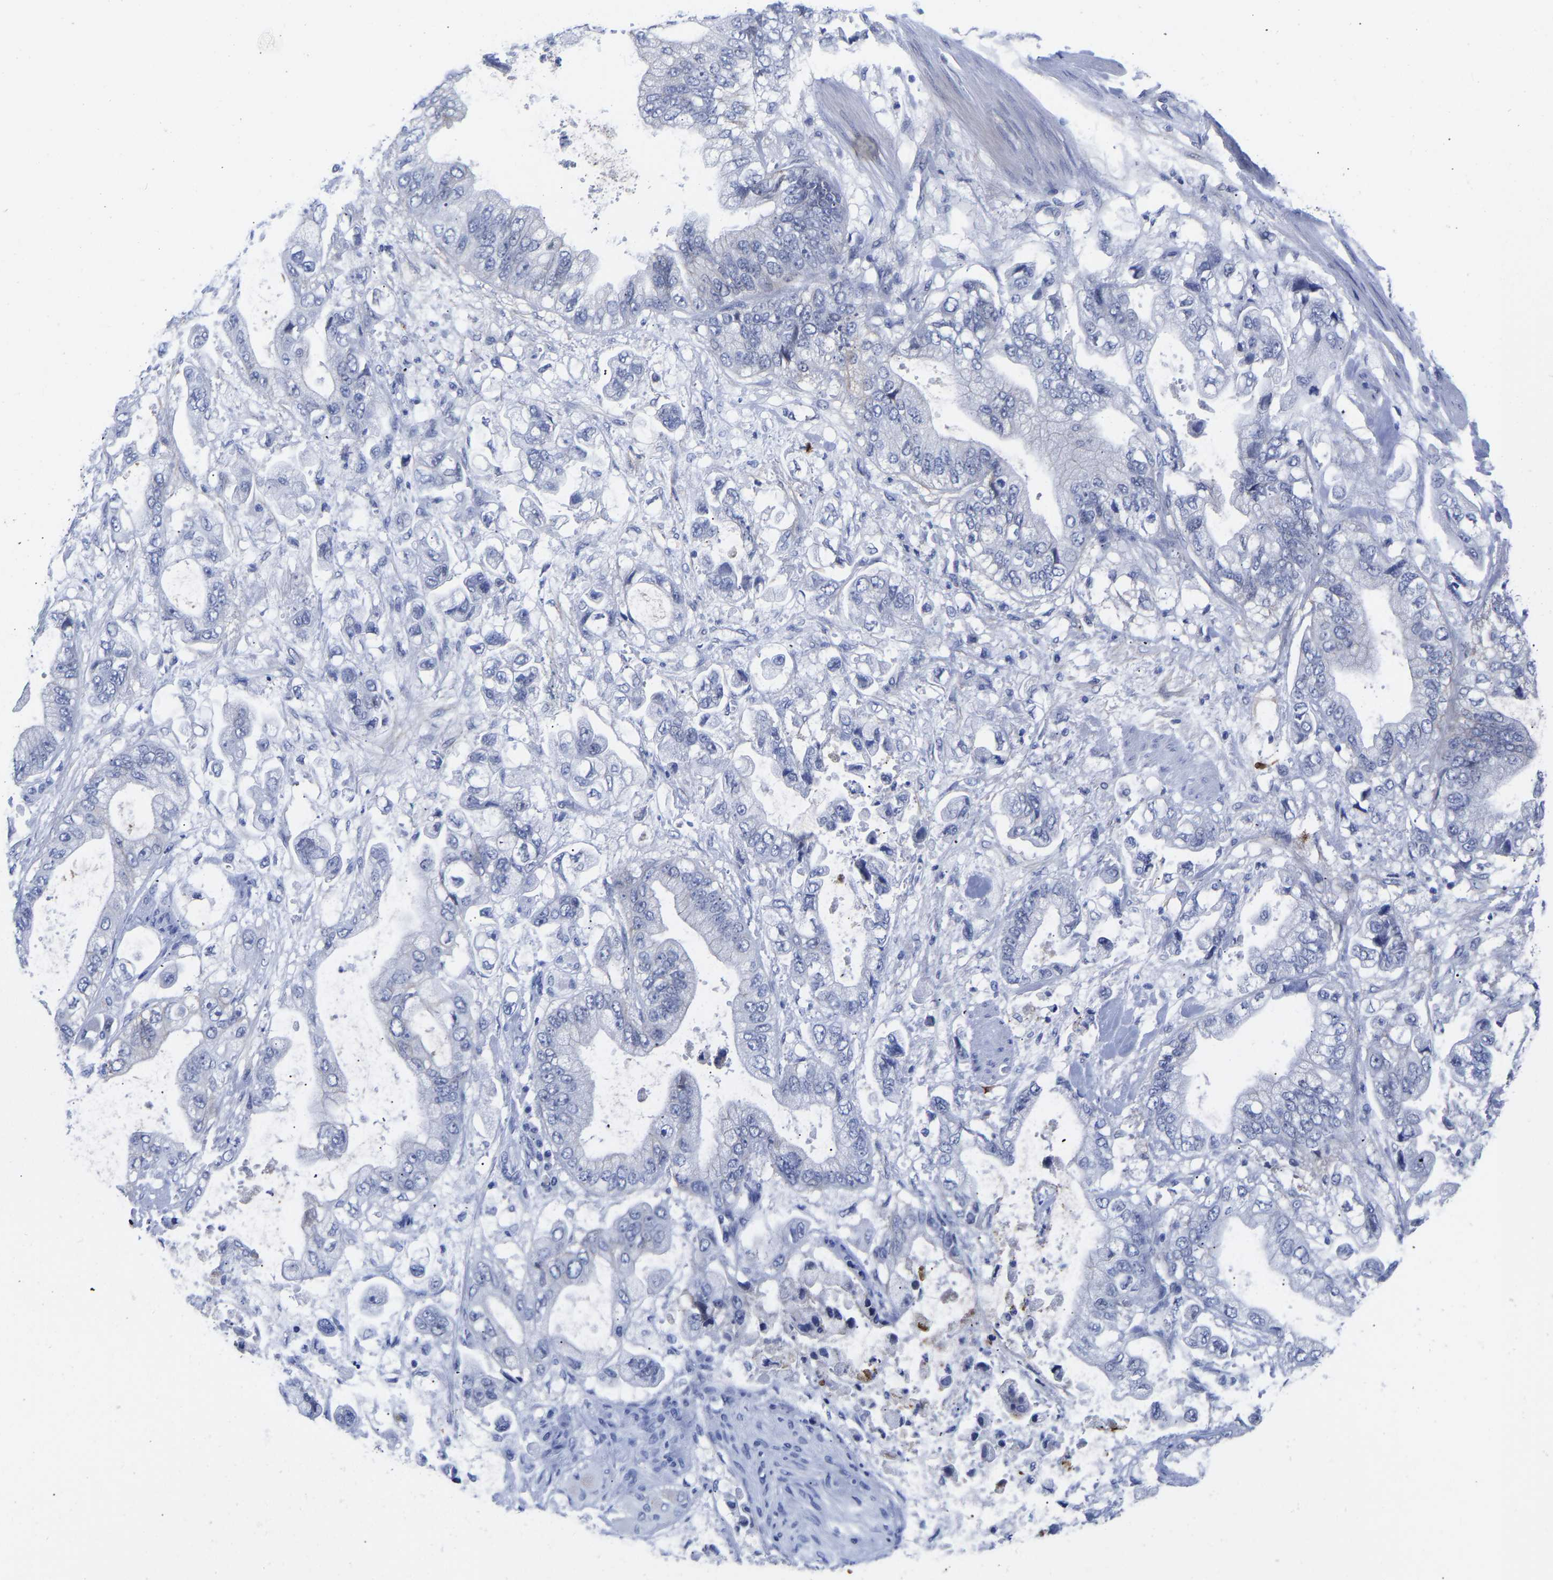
{"staining": {"intensity": "negative", "quantity": "none", "location": "none"}, "tissue": "stomach cancer", "cell_type": "Tumor cells", "image_type": "cancer", "snomed": [{"axis": "morphology", "description": "Normal tissue, NOS"}, {"axis": "morphology", "description": "Adenocarcinoma, NOS"}, {"axis": "topography", "description": "Stomach"}], "caption": "The photomicrograph exhibits no significant expression in tumor cells of stomach adenocarcinoma.", "gene": "GPA33", "patient": {"sex": "male", "age": 62}}